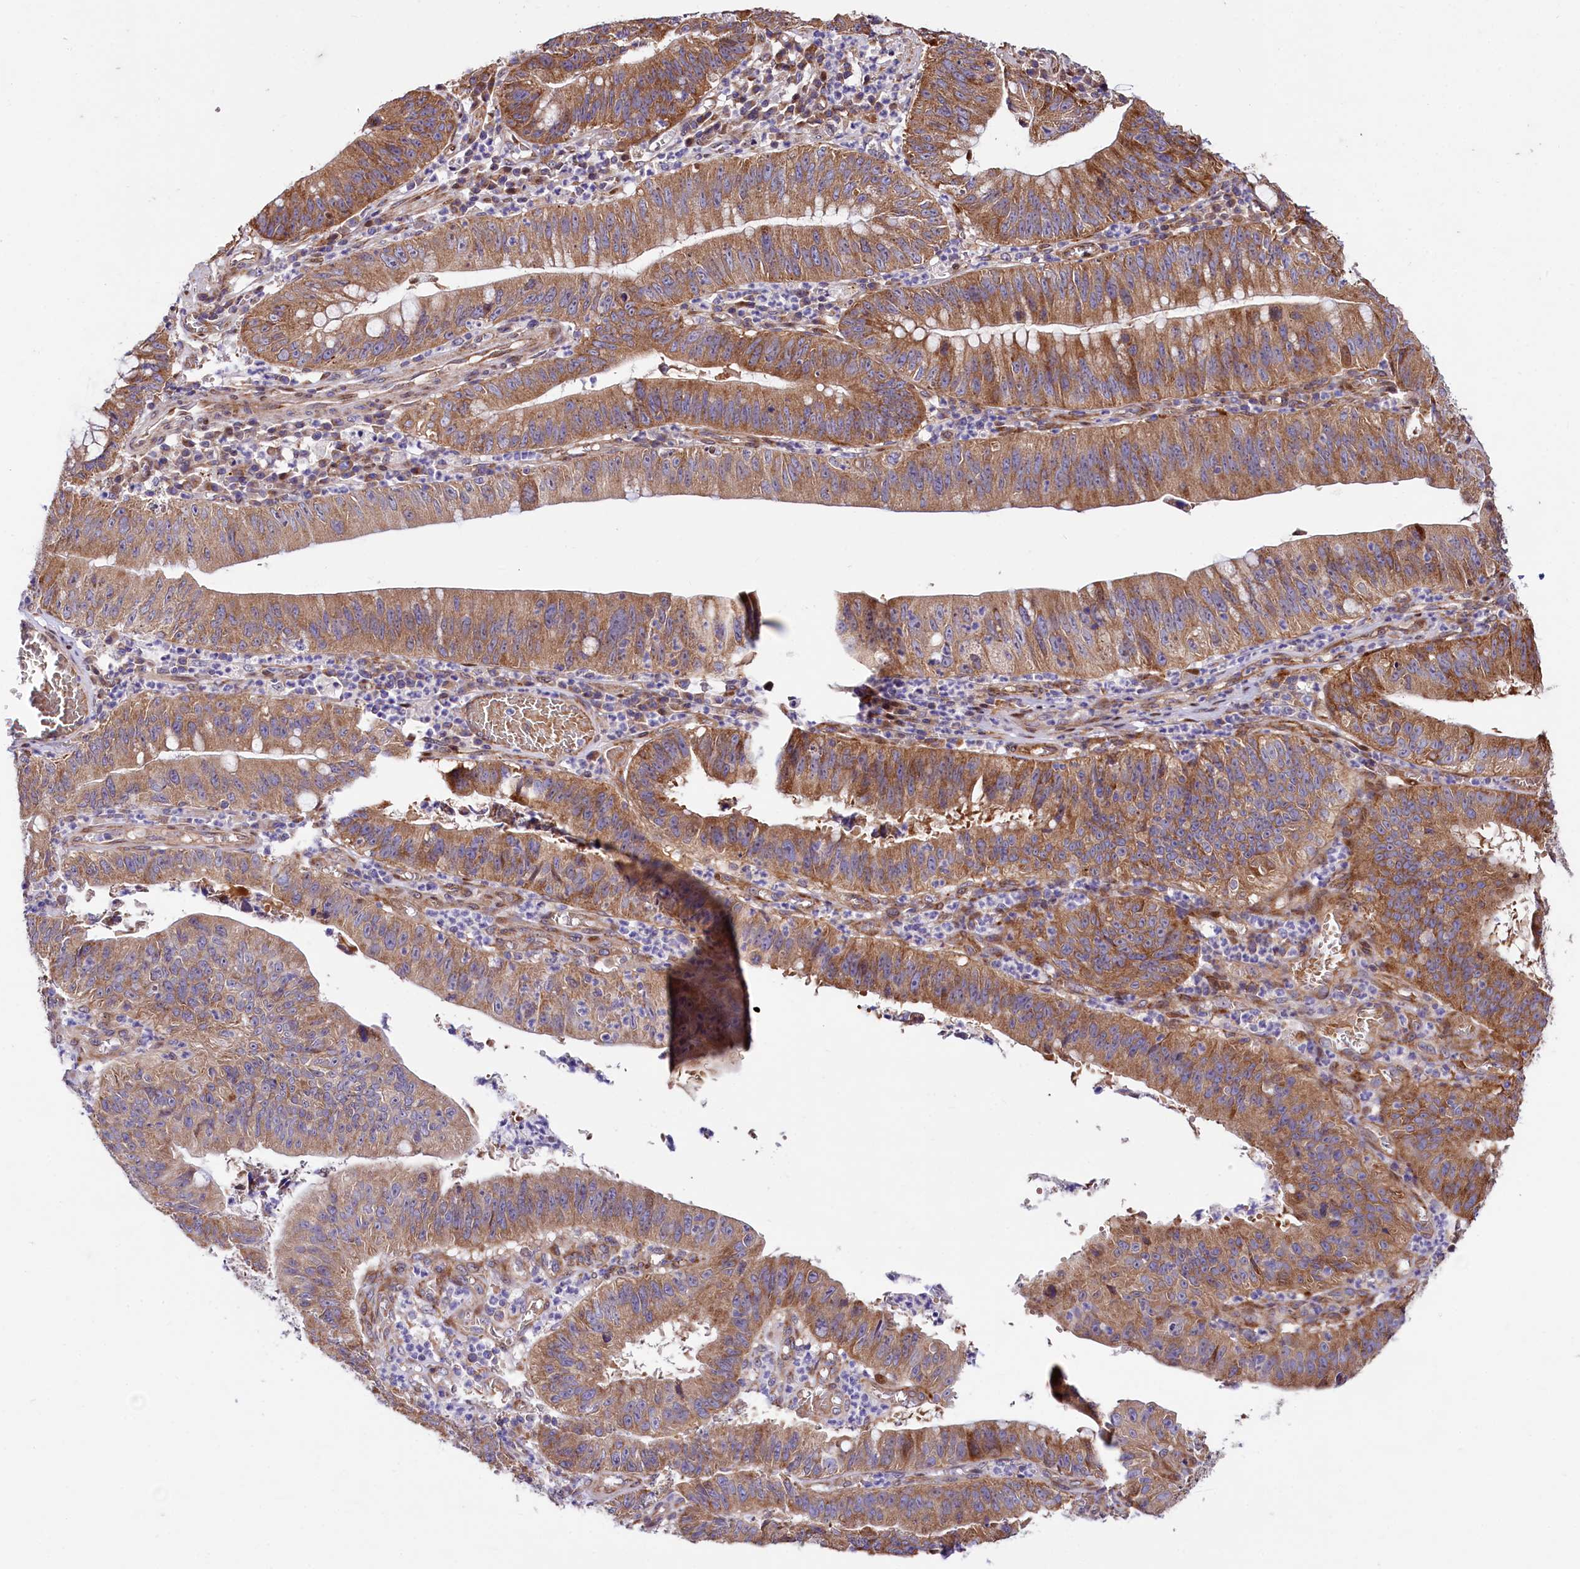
{"staining": {"intensity": "moderate", "quantity": ">75%", "location": "cytoplasmic/membranous"}, "tissue": "stomach cancer", "cell_type": "Tumor cells", "image_type": "cancer", "snomed": [{"axis": "morphology", "description": "Adenocarcinoma, NOS"}, {"axis": "topography", "description": "Stomach"}], "caption": "Tumor cells demonstrate medium levels of moderate cytoplasmic/membranous staining in approximately >75% of cells in stomach adenocarcinoma. (brown staining indicates protein expression, while blue staining denotes nuclei).", "gene": "PDZRN3", "patient": {"sex": "male", "age": 59}}